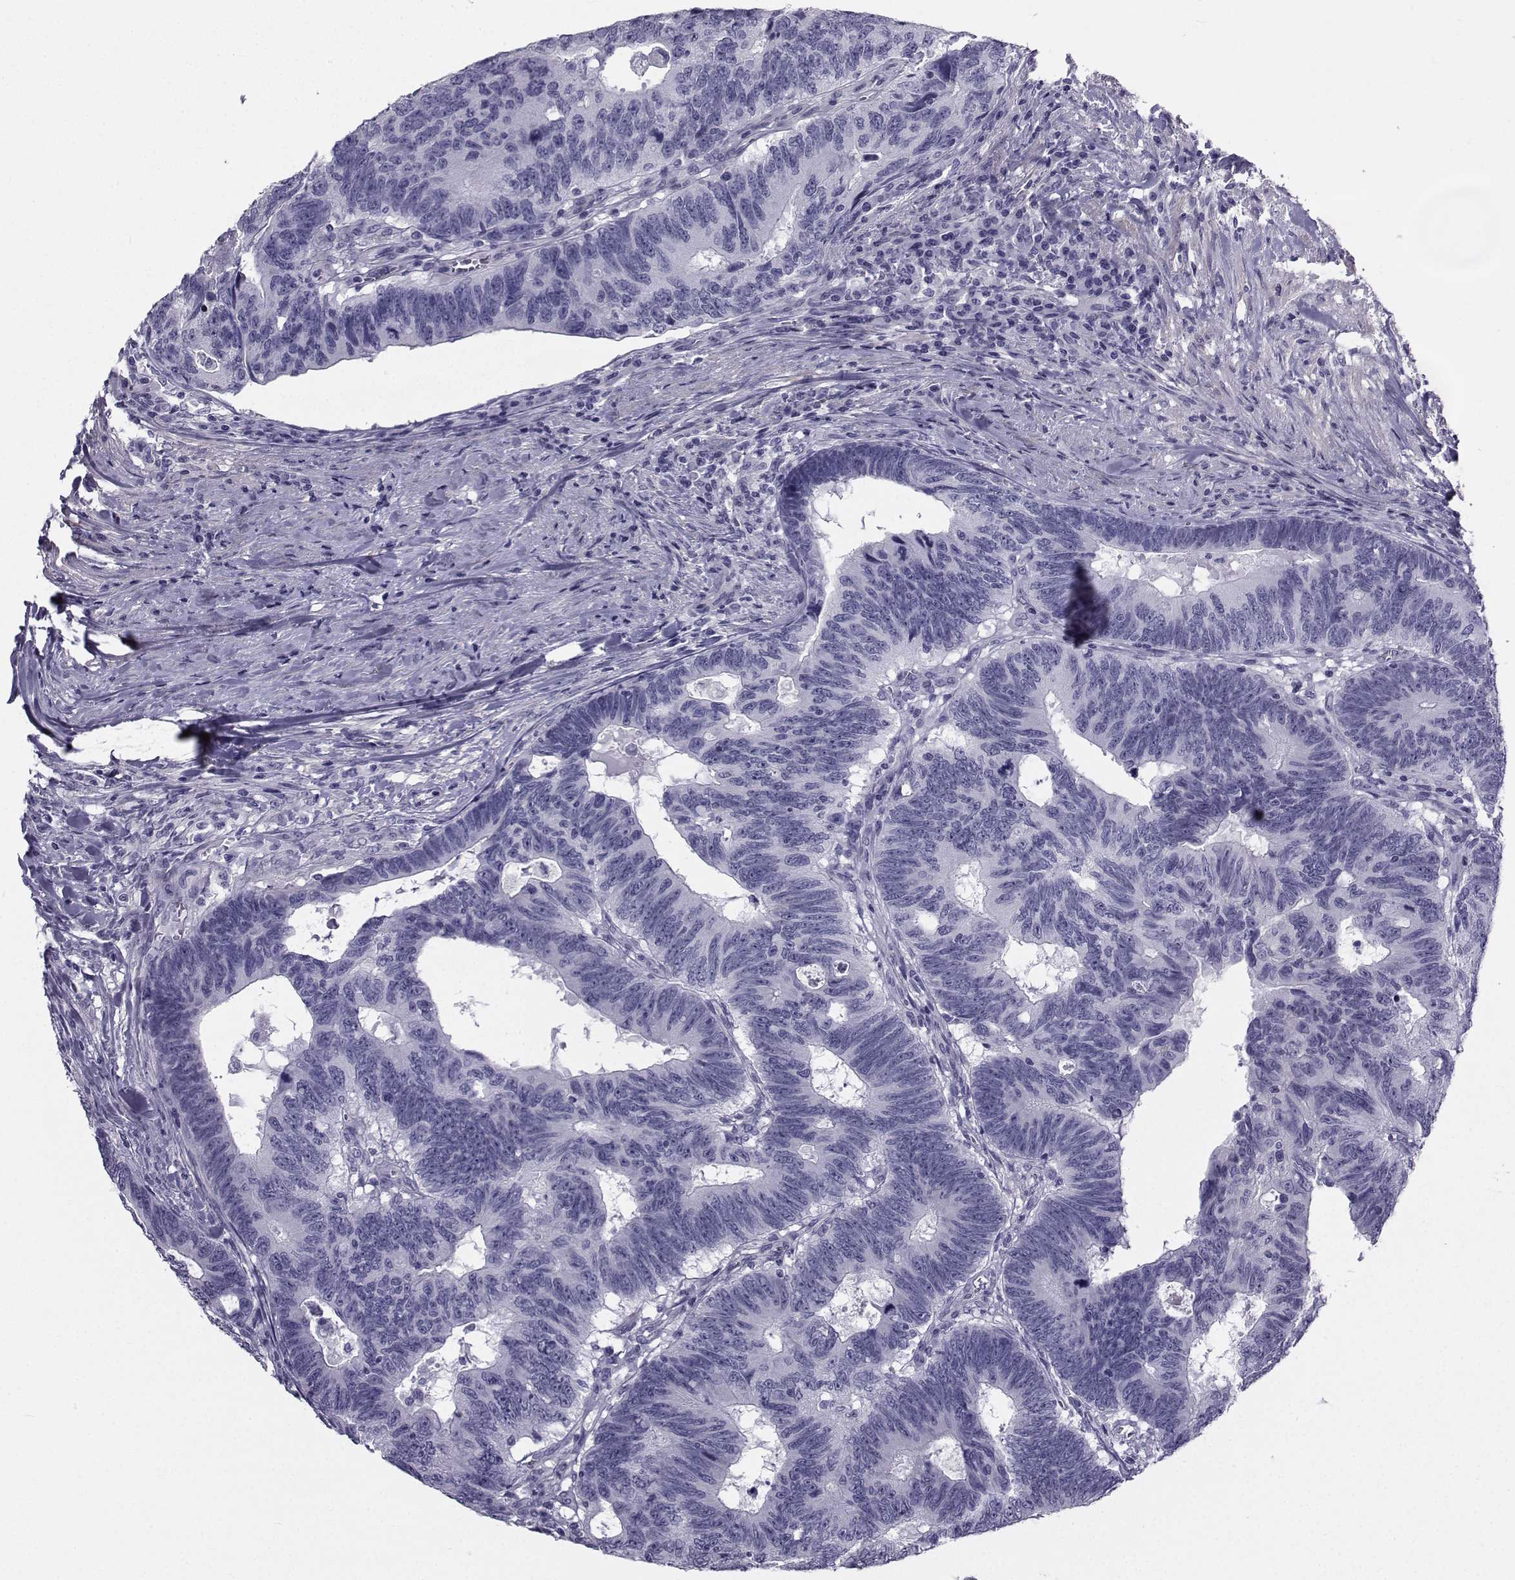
{"staining": {"intensity": "negative", "quantity": "none", "location": "none"}, "tissue": "colorectal cancer", "cell_type": "Tumor cells", "image_type": "cancer", "snomed": [{"axis": "morphology", "description": "Adenocarcinoma, NOS"}, {"axis": "topography", "description": "Colon"}], "caption": "Immunohistochemical staining of human colorectal cancer (adenocarcinoma) reveals no significant staining in tumor cells. Nuclei are stained in blue.", "gene": "SPANXD", "patient": {"sex": "female", "age": 77}}